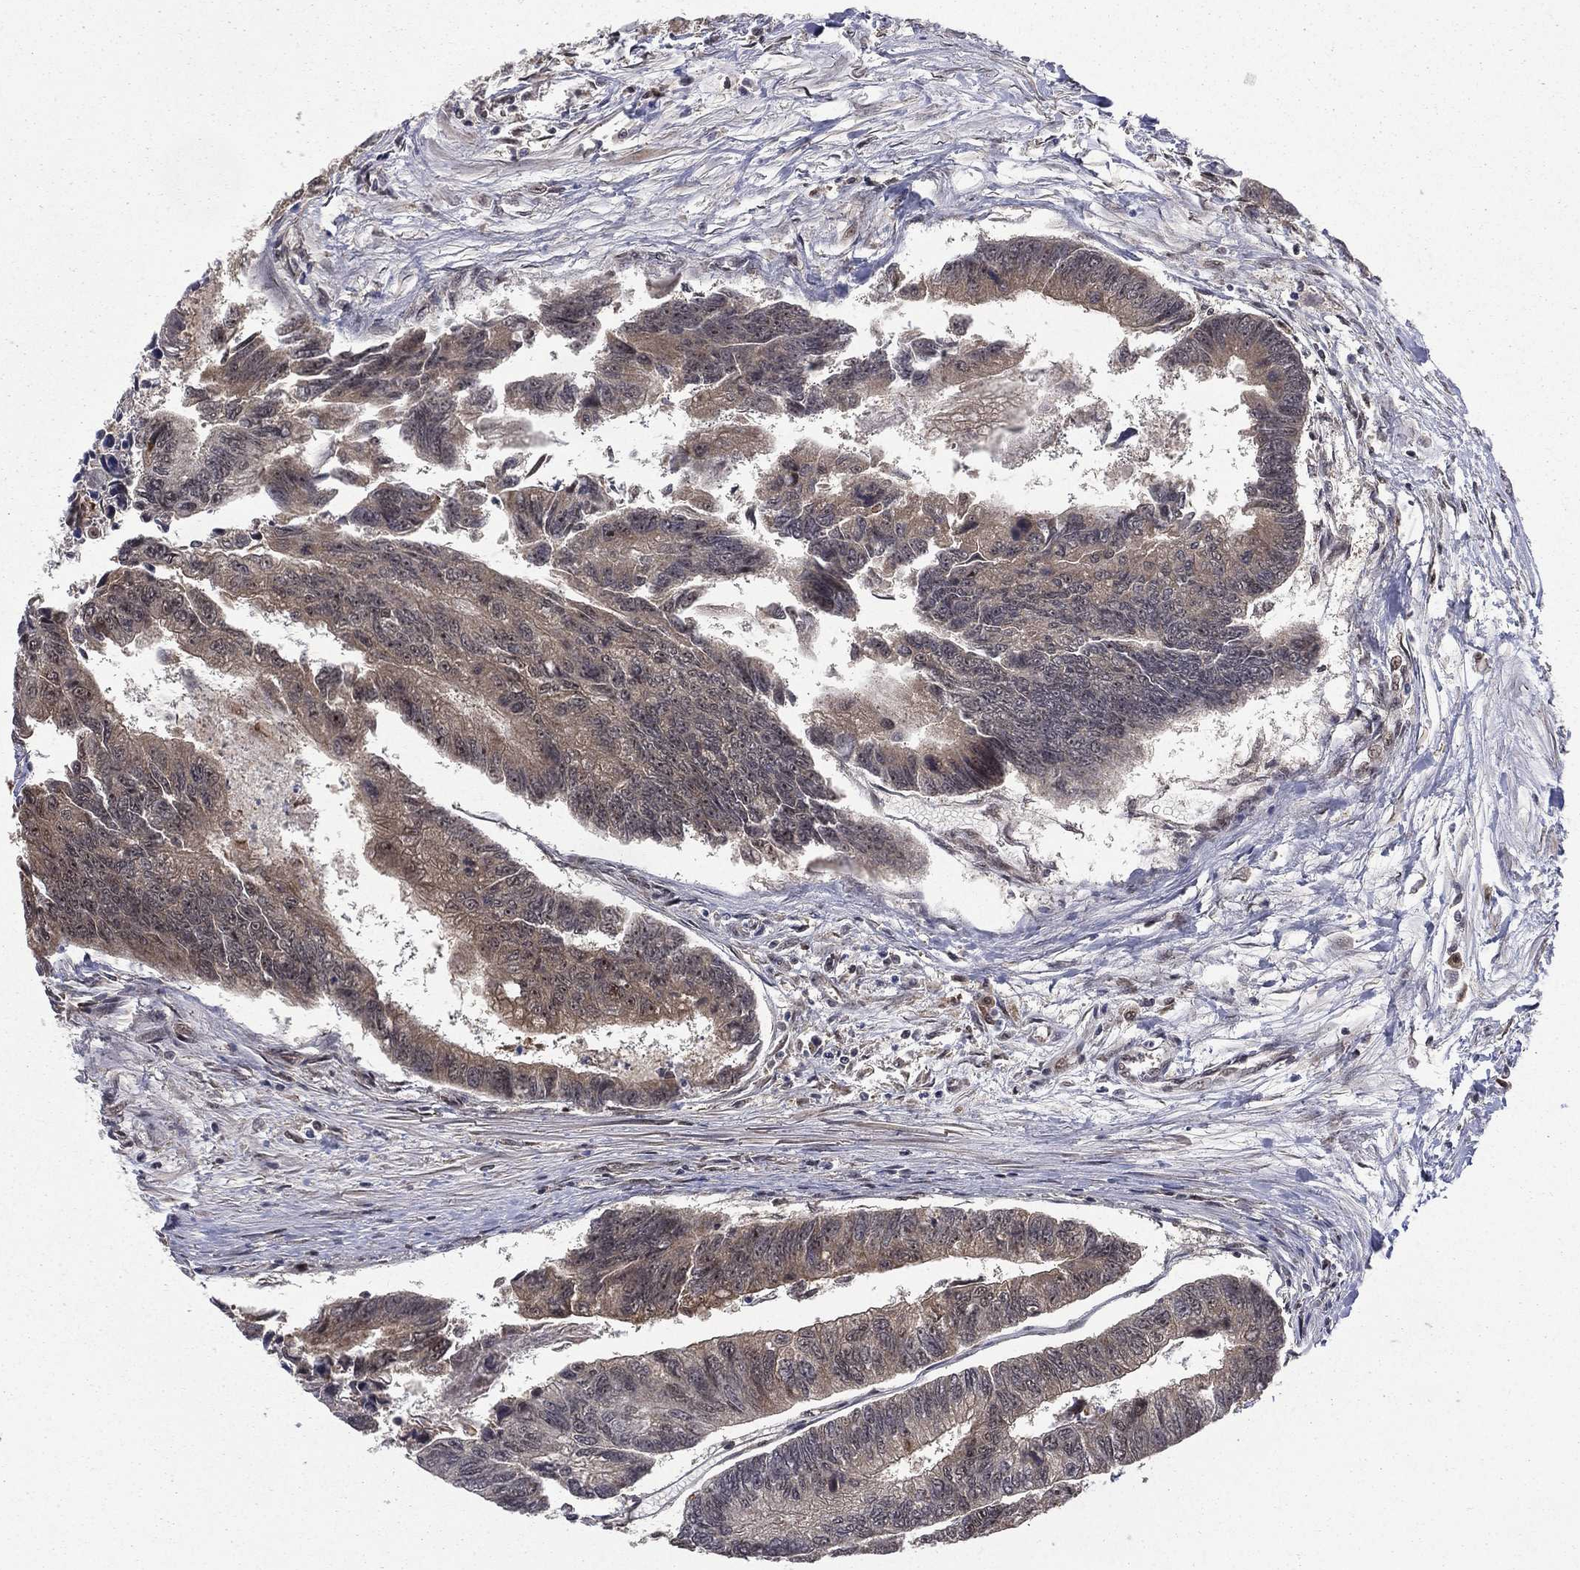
{"staining": {"intensity": "weak", "quantity": ">75%", "location": "cytoplasmic/membranous"}, "tissue": "colorectal cancer", "cell_type": "Tumor cells", "image_type": "cancer", "snomed": [{"axis": "morphology", "description": "Adenocarcinoma, NOS"}, {"axis": "topography", "description": "Colon"}], "caption": "Immunohistochemical staining of human adenocarcinoma (colorectal) reveals weak cytoplasmic/membranous protein expression in approximately >75% of tumor cells. The staining was performed using DAB (3,3'-diaminobenzidine) to visualize the protein expression in brown, while the nuclei were stained in blue with hematoxylin (Magnification: 20x).", "gene": "JMJD6", "patient": {"sex": "female", "age": 65}}